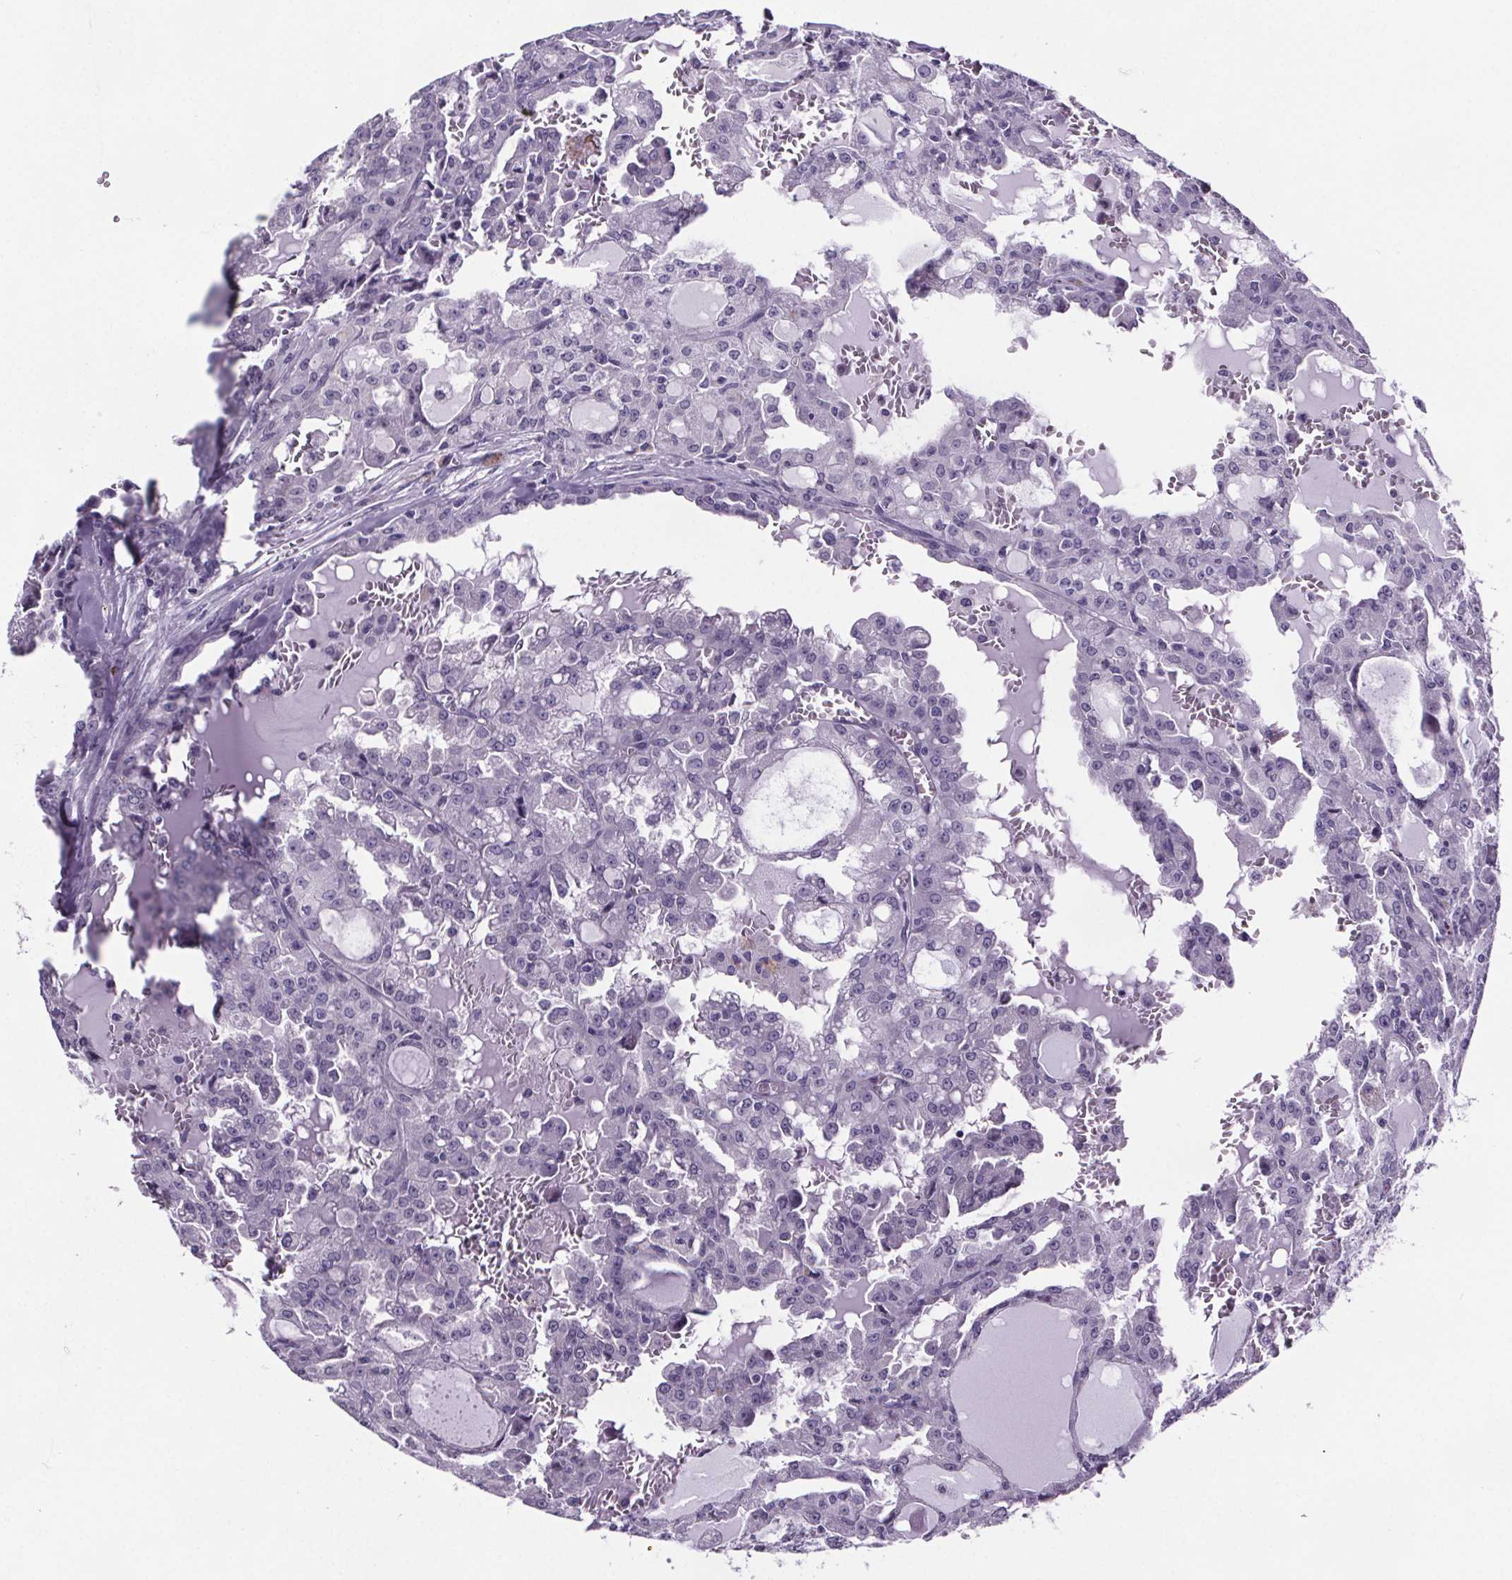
{"staining": {"intensity": "negative", "quantity": "none", "location": "none"}, "tissue": "head and neck cancer", "cell_type": "Tumor cells", "image_type": "cancer", "snomed": [{"axis": "morphology", "description": "Adenocarcinoma, NOS"}, {"axis": "topography", "description": "Head-Neck"}], "caption": "Tumor cells are negative for protein expression in human adenocarcinoma (head and neck).", "gene": "CUBN", "patient": {"sex": "male", "age": 64}}